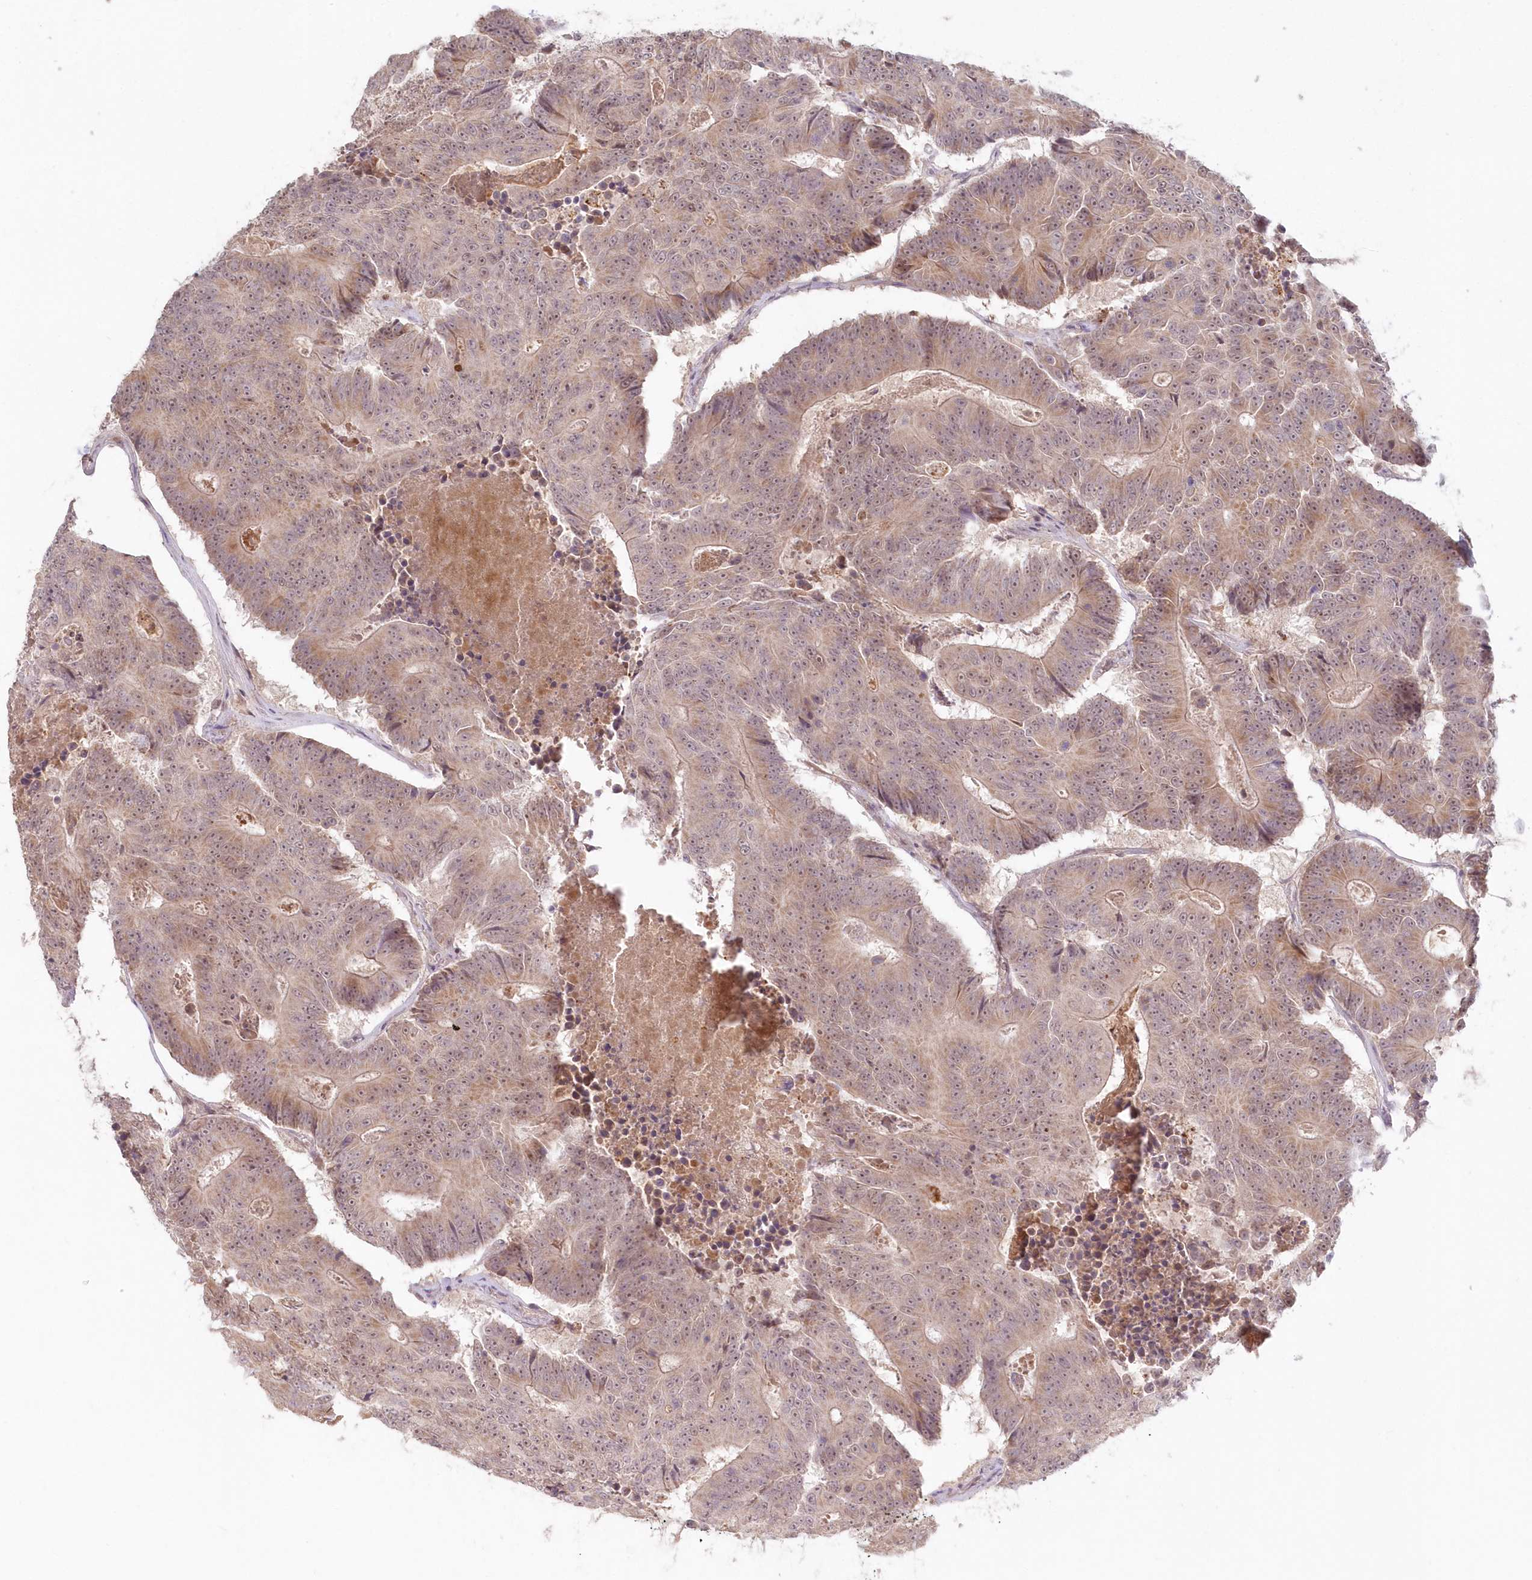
{"staining": {"intensity": "weak", "quantity": ">75%", "location": "nuclear"}, "tissue": "colorectal cancer", "cell_type": "Tumor cells", "image_type": "cancer", "snomed": [{"axis": "morphology", "description": "Adenocarcinoma, NOS"}, {"axis": "topography", "description": "Colon"}], "caption": "This is a micrograph of immunohistochemistry (IHC) staining of colorectal cancer, which shows weak expression in the nuclear of tumor cells.", "gene": "ASCC1", "patient": {"sex": "male", "age": 83}}